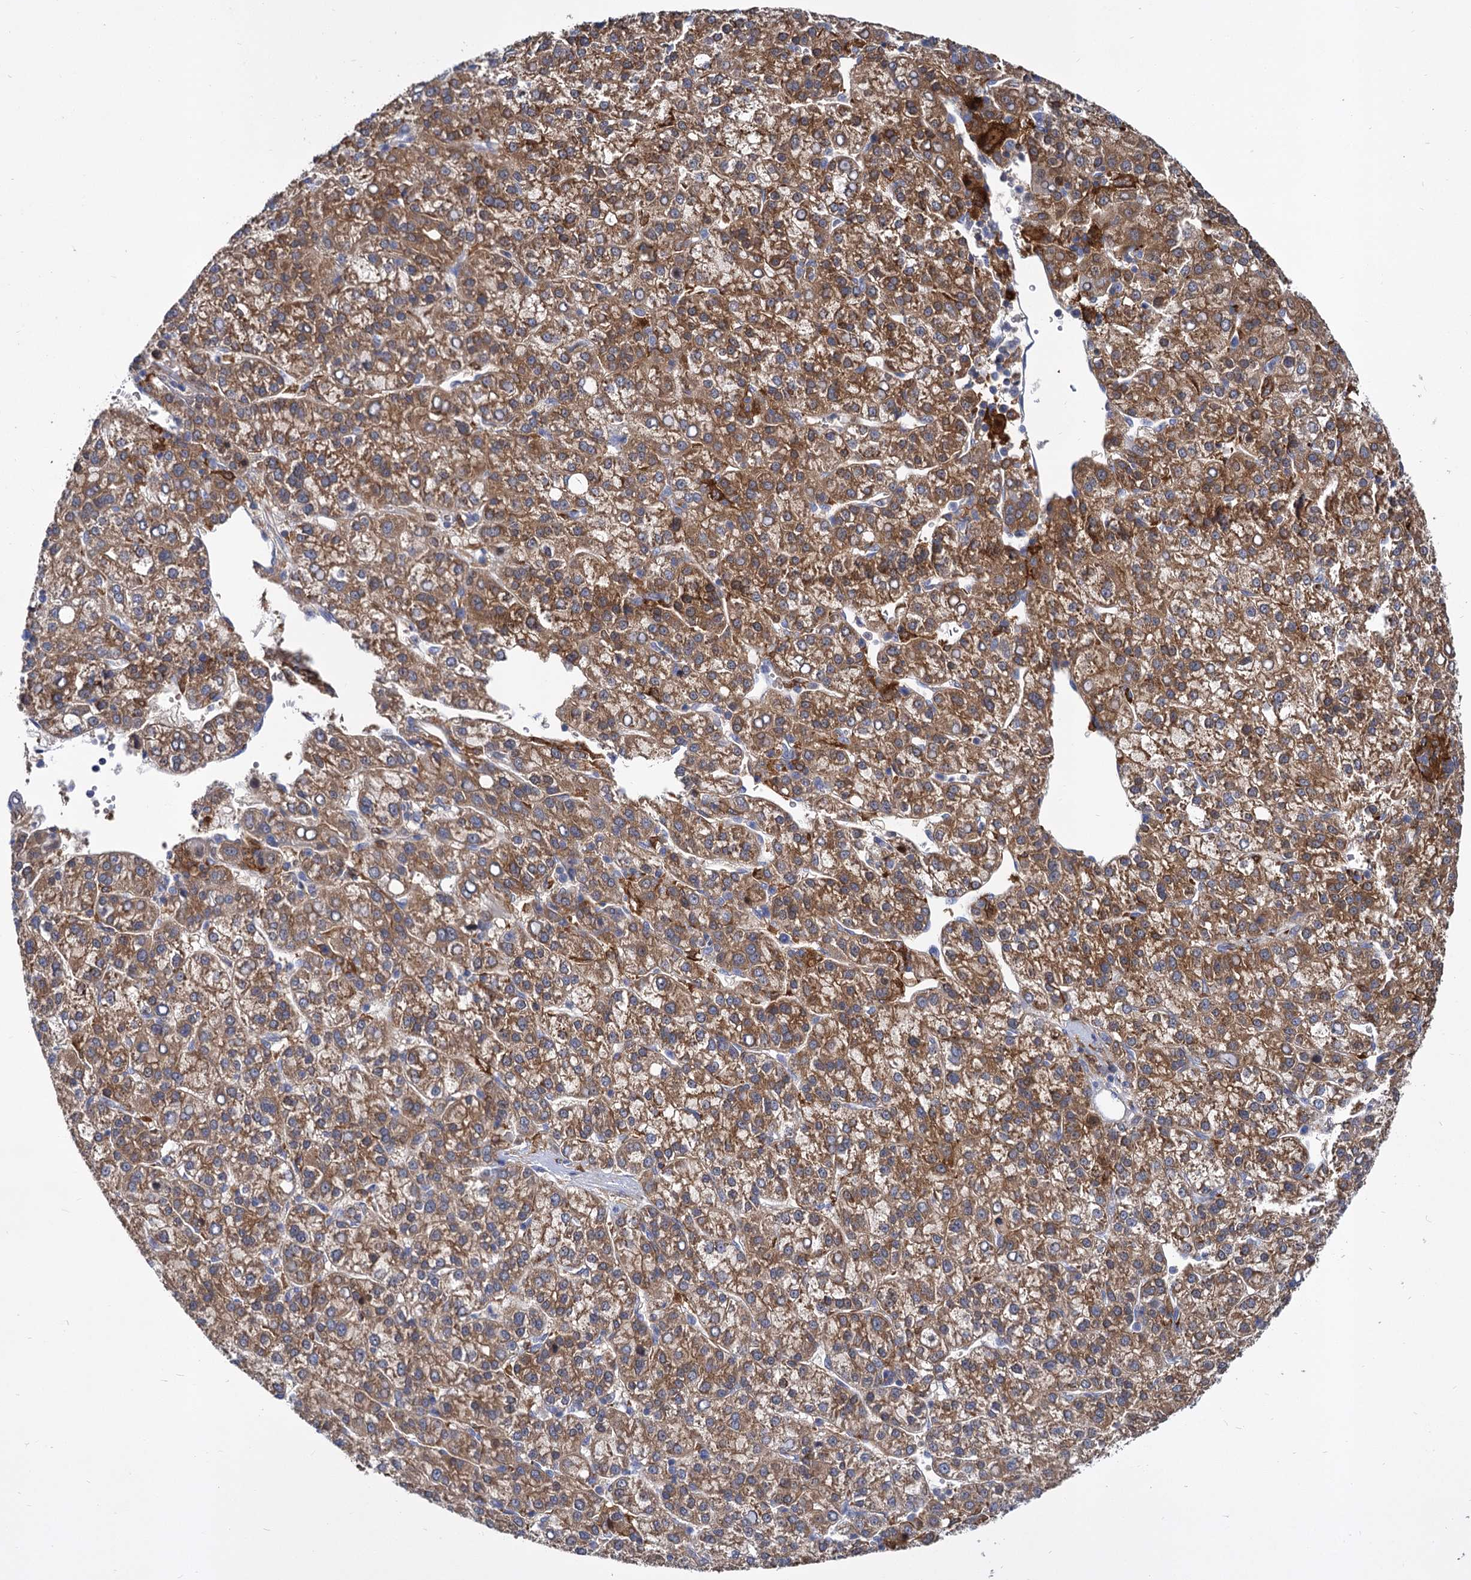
{"staining": {"intensity": "moderate", "quantity": ">75%", "location": "cytoplasmic/membranous"}, "tissue": "liver cancer", "cell_type": "Tumor cells", "image_type": "cancer", "snomed": [{"axis": "morphology", "description": "Carcinoma, Hepatocellular, NOS"}, {"axis": "topography", "description": "Liver"}], "caption": "Moderate cytoplasmic/membranous staining is identified in approximately >75% of tumor cells in liver cancer (hepatocellular carcinoma).", "gene": "GCLC", "patient": {"sex": "female", "age": 58}}